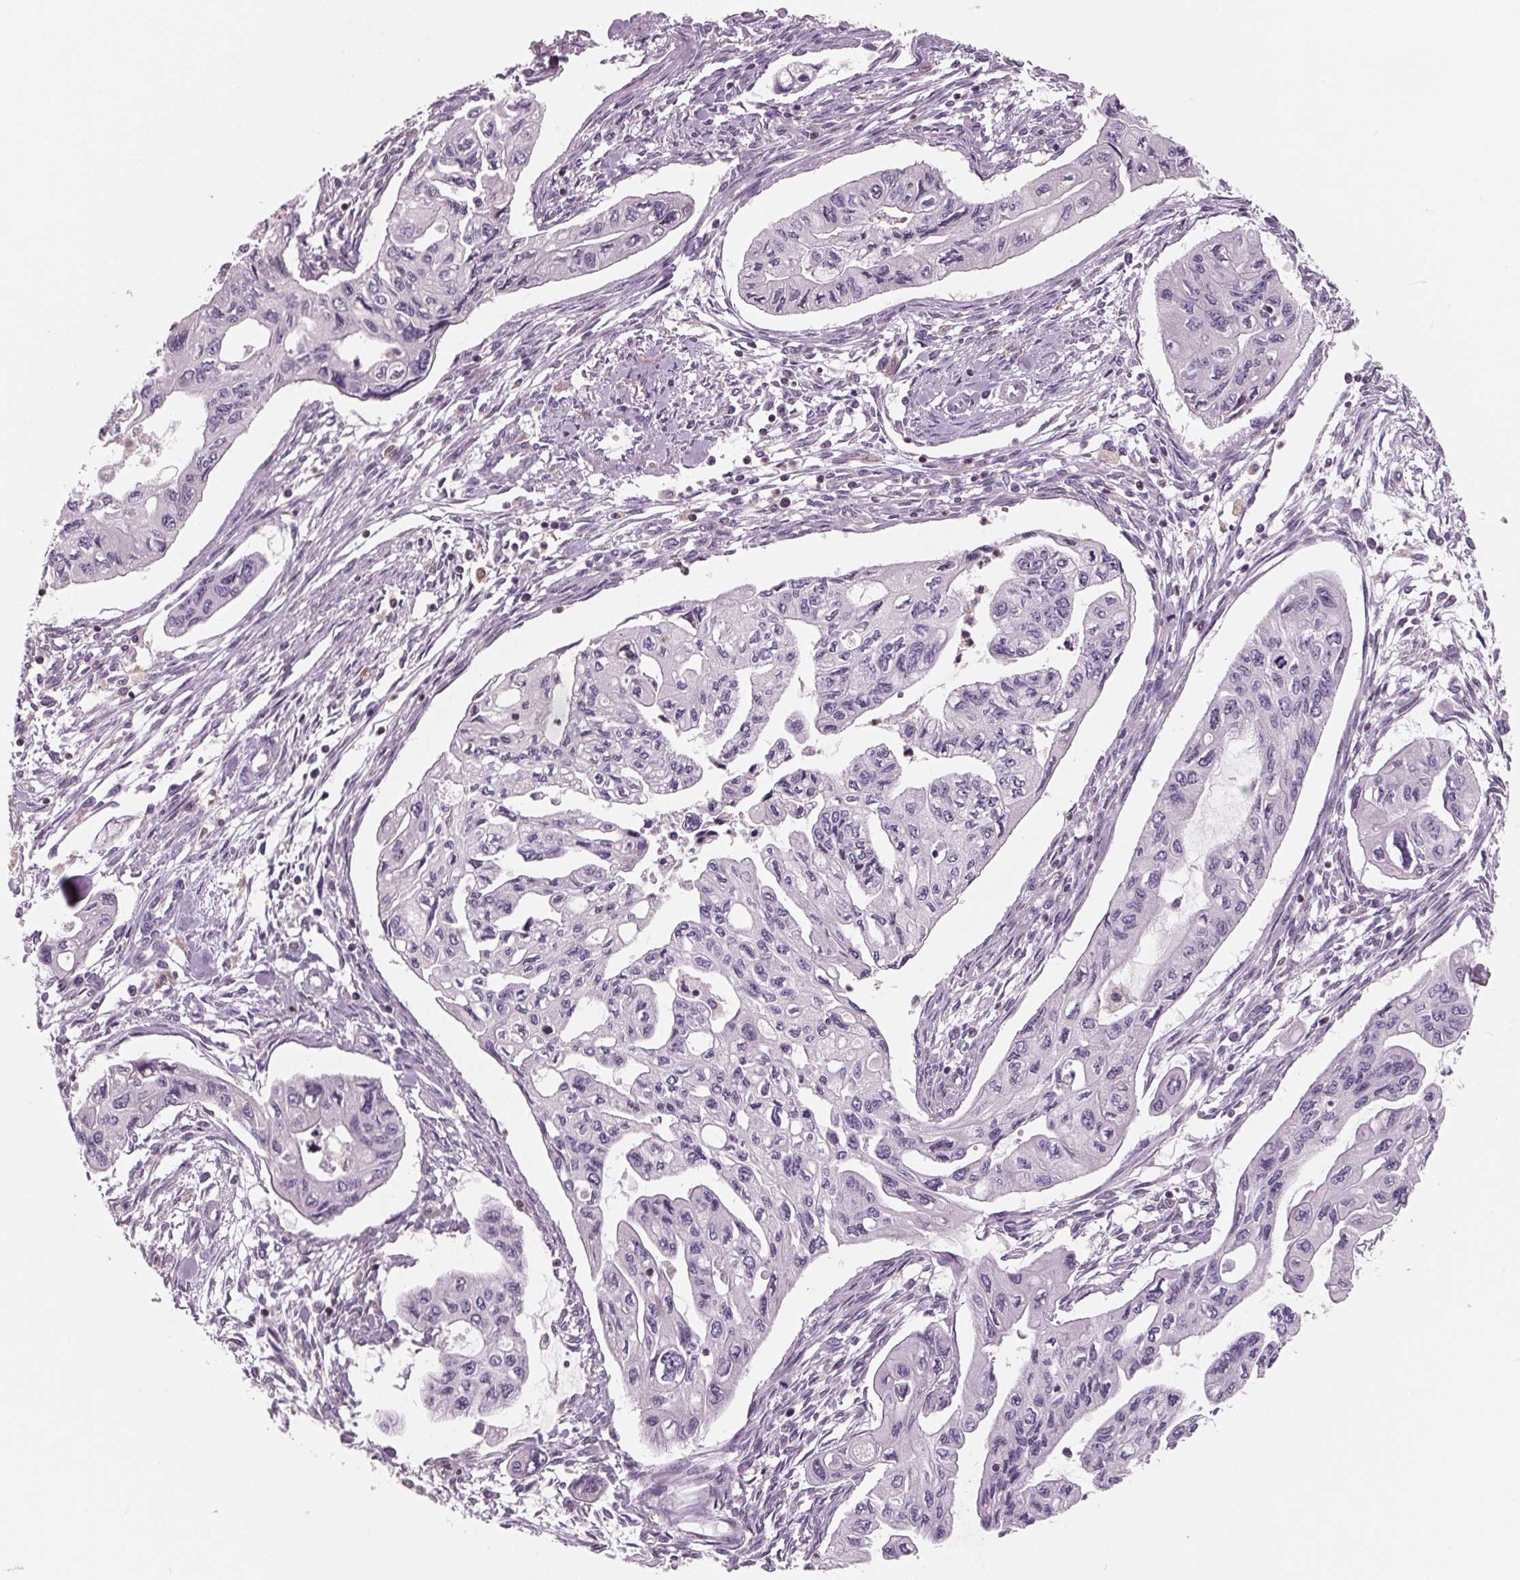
{"staining": {"intensity": "negative", "quantity": "none", "location": "none"}, "tissue": "pancreatic cancer", "cell_type": "Tumor cells", "image_type": "cancer", "snomed": [{"axis": "morphology", "description": "Adenocarcinoma, NOS"}, {"axis": "topography", "description": "Pancreas"}], "caption": "This is an immunohistochemistry (IHC) image of pancreatic cancer (adenocarcinoma). There is no expression in tumor cells.", "gene": "ARHGAP25", "patient": {"sex": "female", "age": 76}}